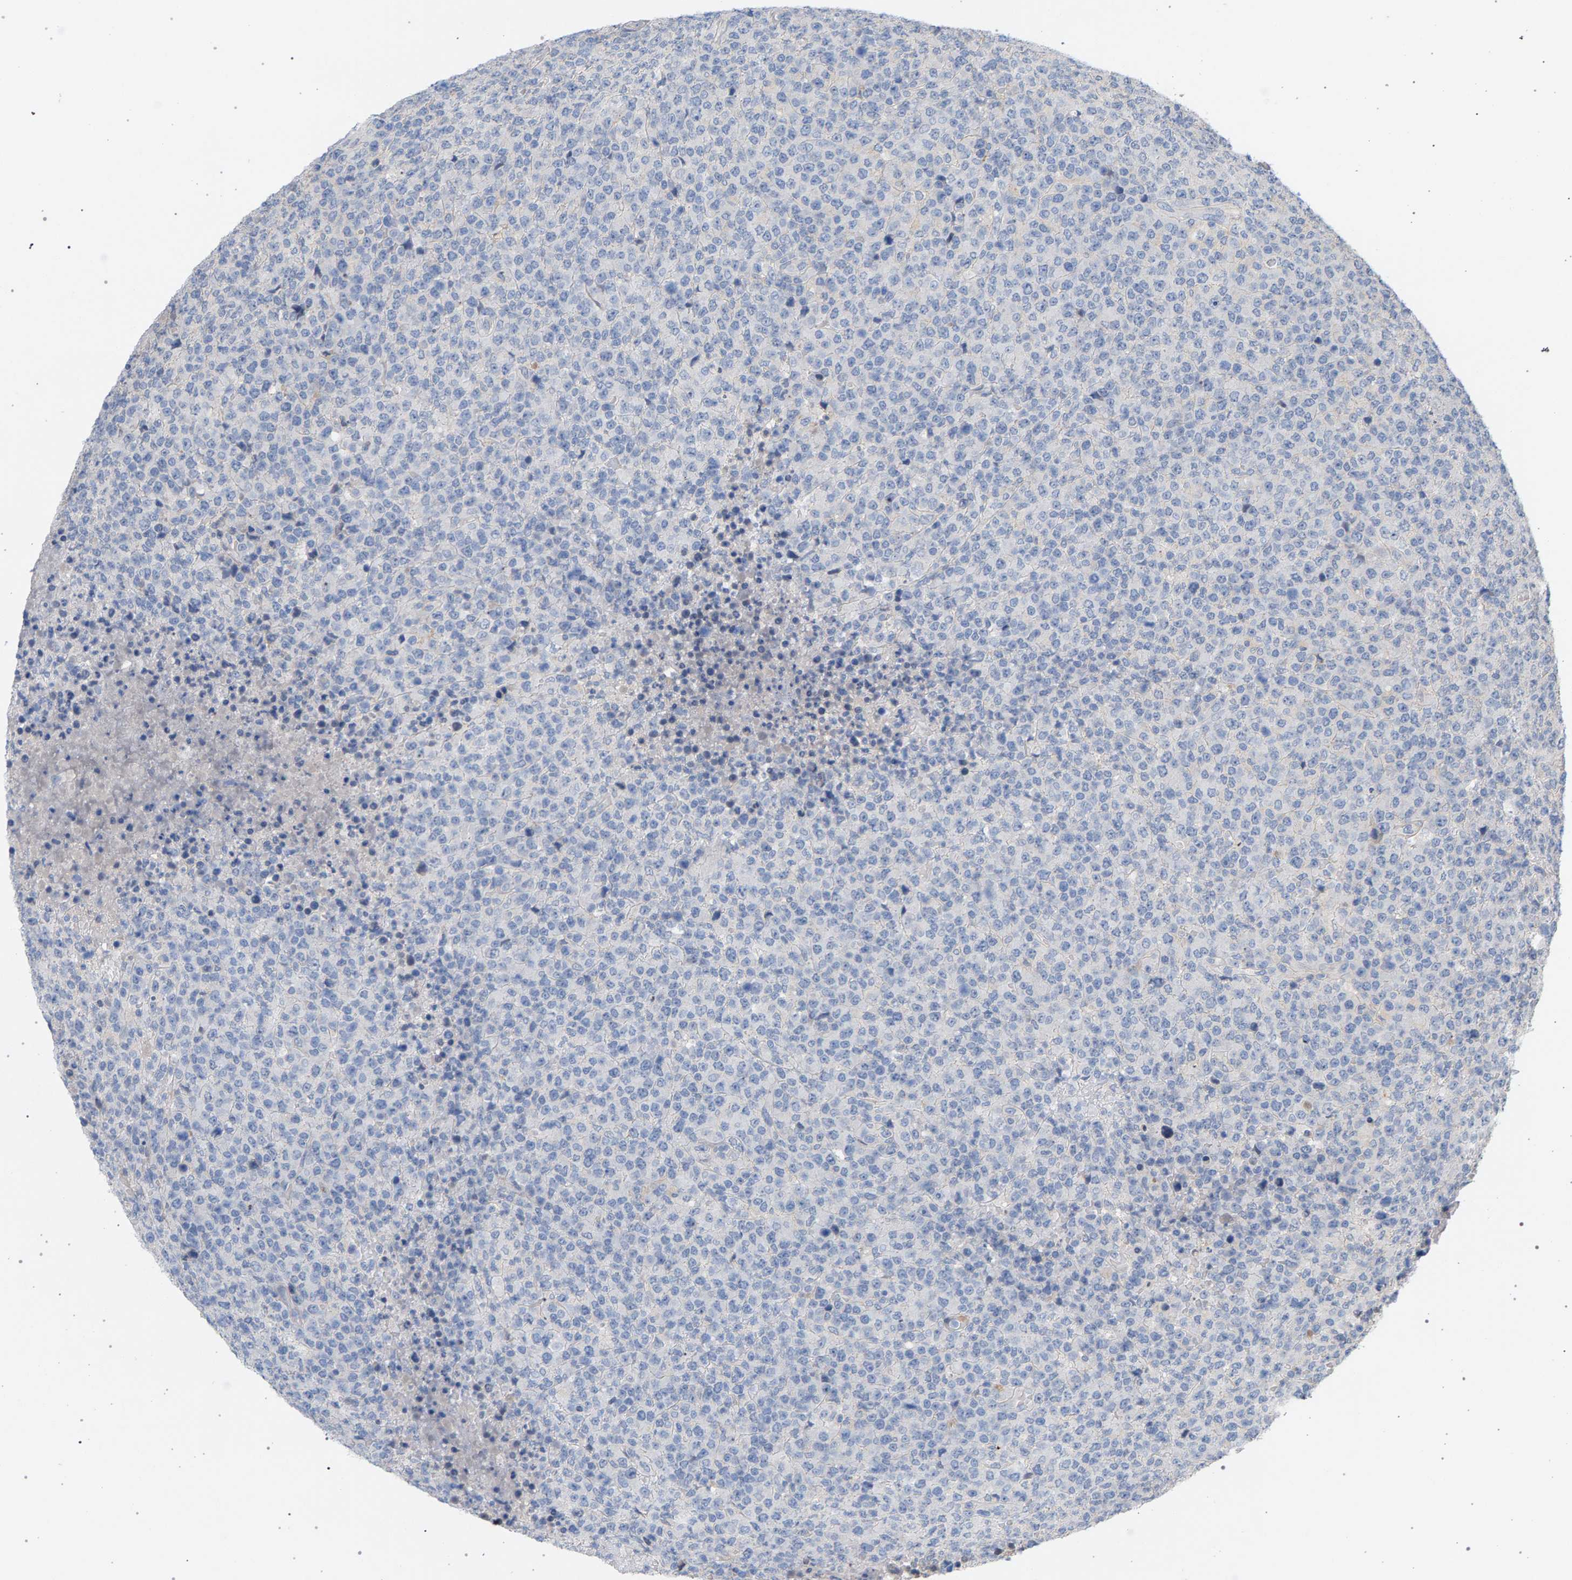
{"staining": {"intensity": "negative", "quantity": "none", "location": "none"}, "tissue": "lymphoma", "cell_type": "Tumor cells", "image_type": "cancer", "snomed": [{"axis": "morphology", "description": "Malignant lymphoma, non-Hodgkin's type, High grade"}, {"axis": "topography", "description": "Lymph node"}], "caption": "Human malignant lymphoma, non-Hodgkin's type (high-grade) stained for a protein using immunohistochemistry exhibits no staining in tumor cells.", "gene": "MAMDC2", "patient": {"sex": "male", "age": 13}}